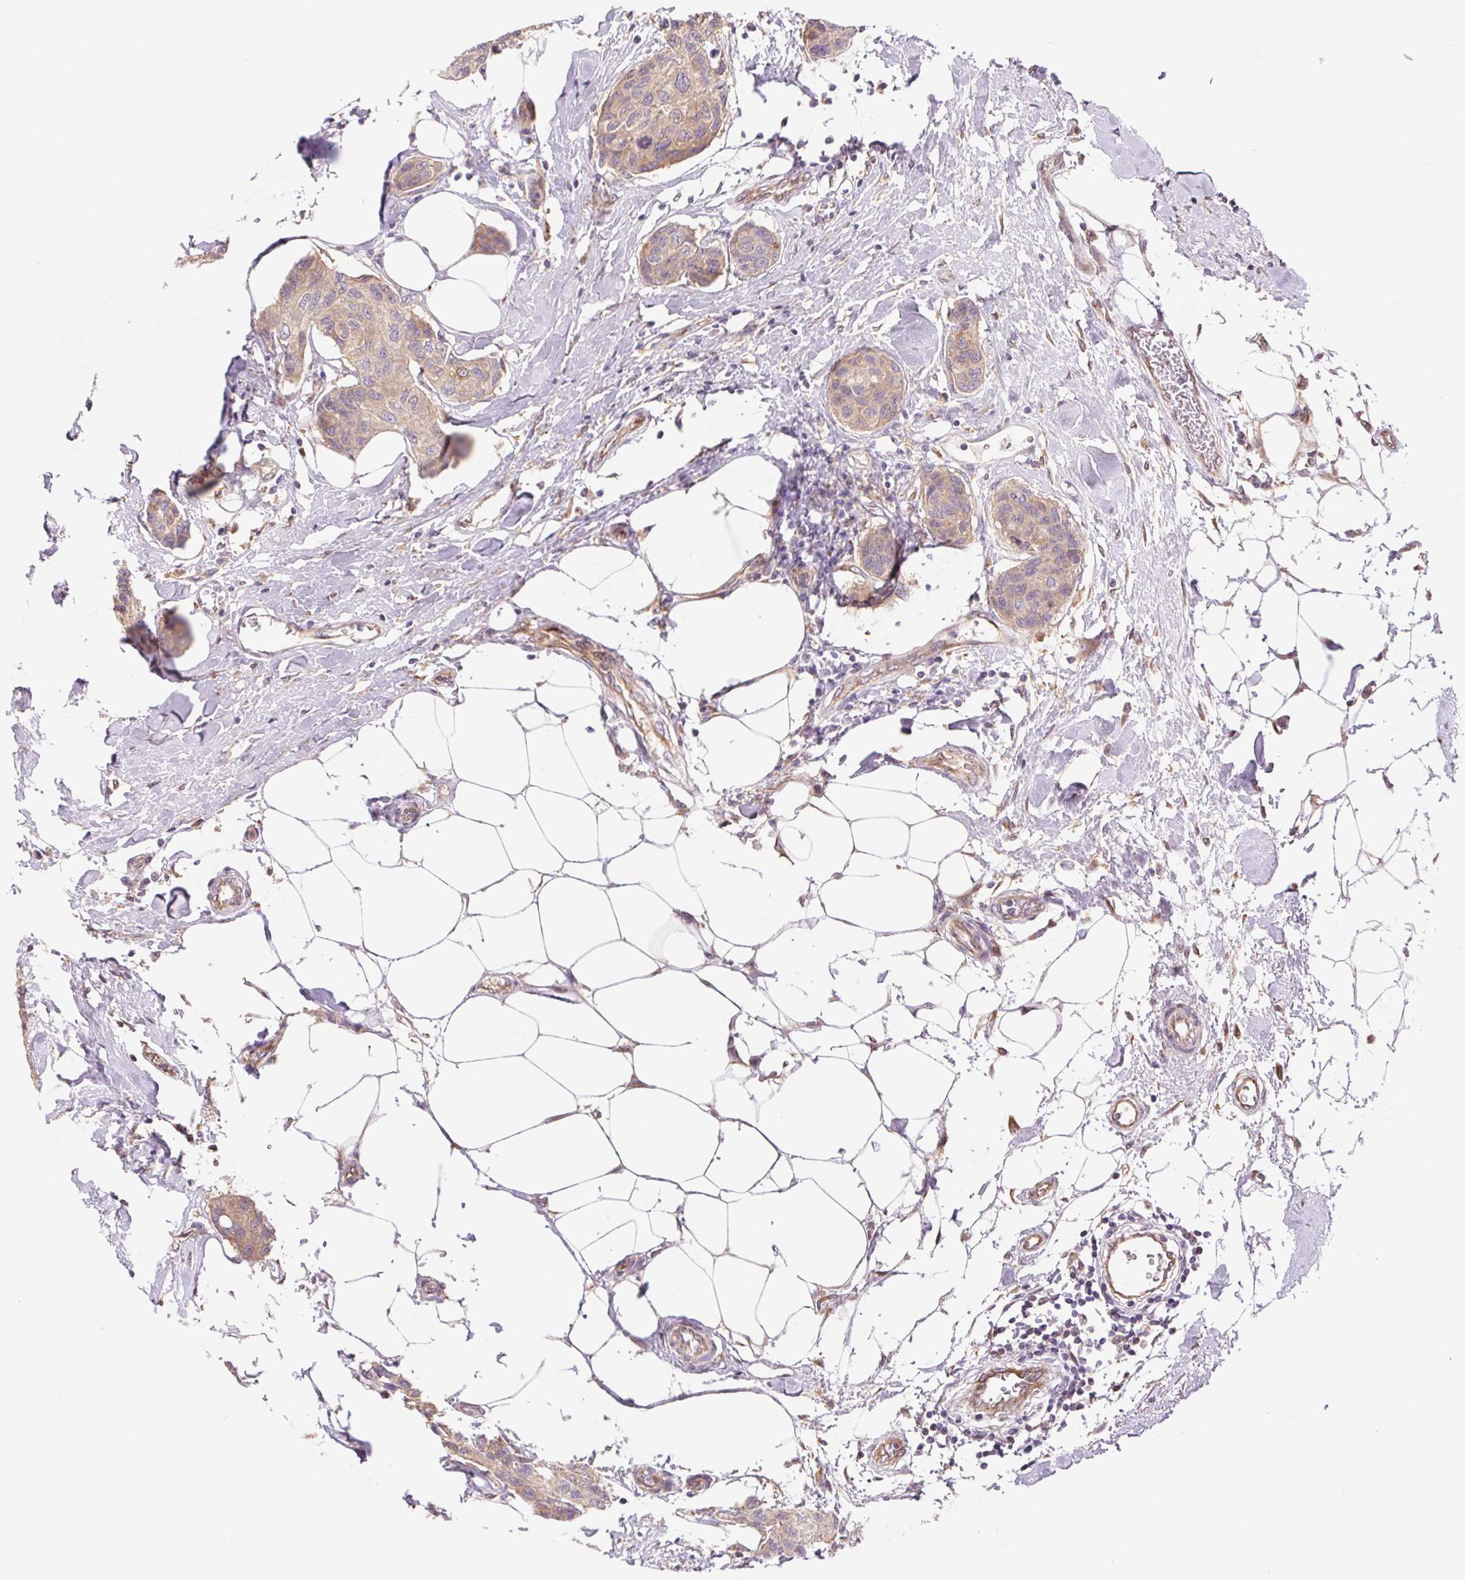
{"staining": {"intensity": "moderate", "quantity": ">75%", "location": "cytoplasmic/membranous,nuclear"}, "tissue": "breast cancer", "cell_type": "Tumor cells", "image_type": "cancer", "snomed": [{"axis": "morphology", "description": "Duct carcinoma"}, {"axis": "topography", "description": "Breast"}], "caption": "An image showing moderate cytoplasmic/membranous and nuclear positivity in about >75% of tumor cells in infiltrating ductal carcinoma (breast), as visualized by brown immunohistochemical staining.", "gene": "KLHL20", "patient": {"sex": "female", "age": 80}}